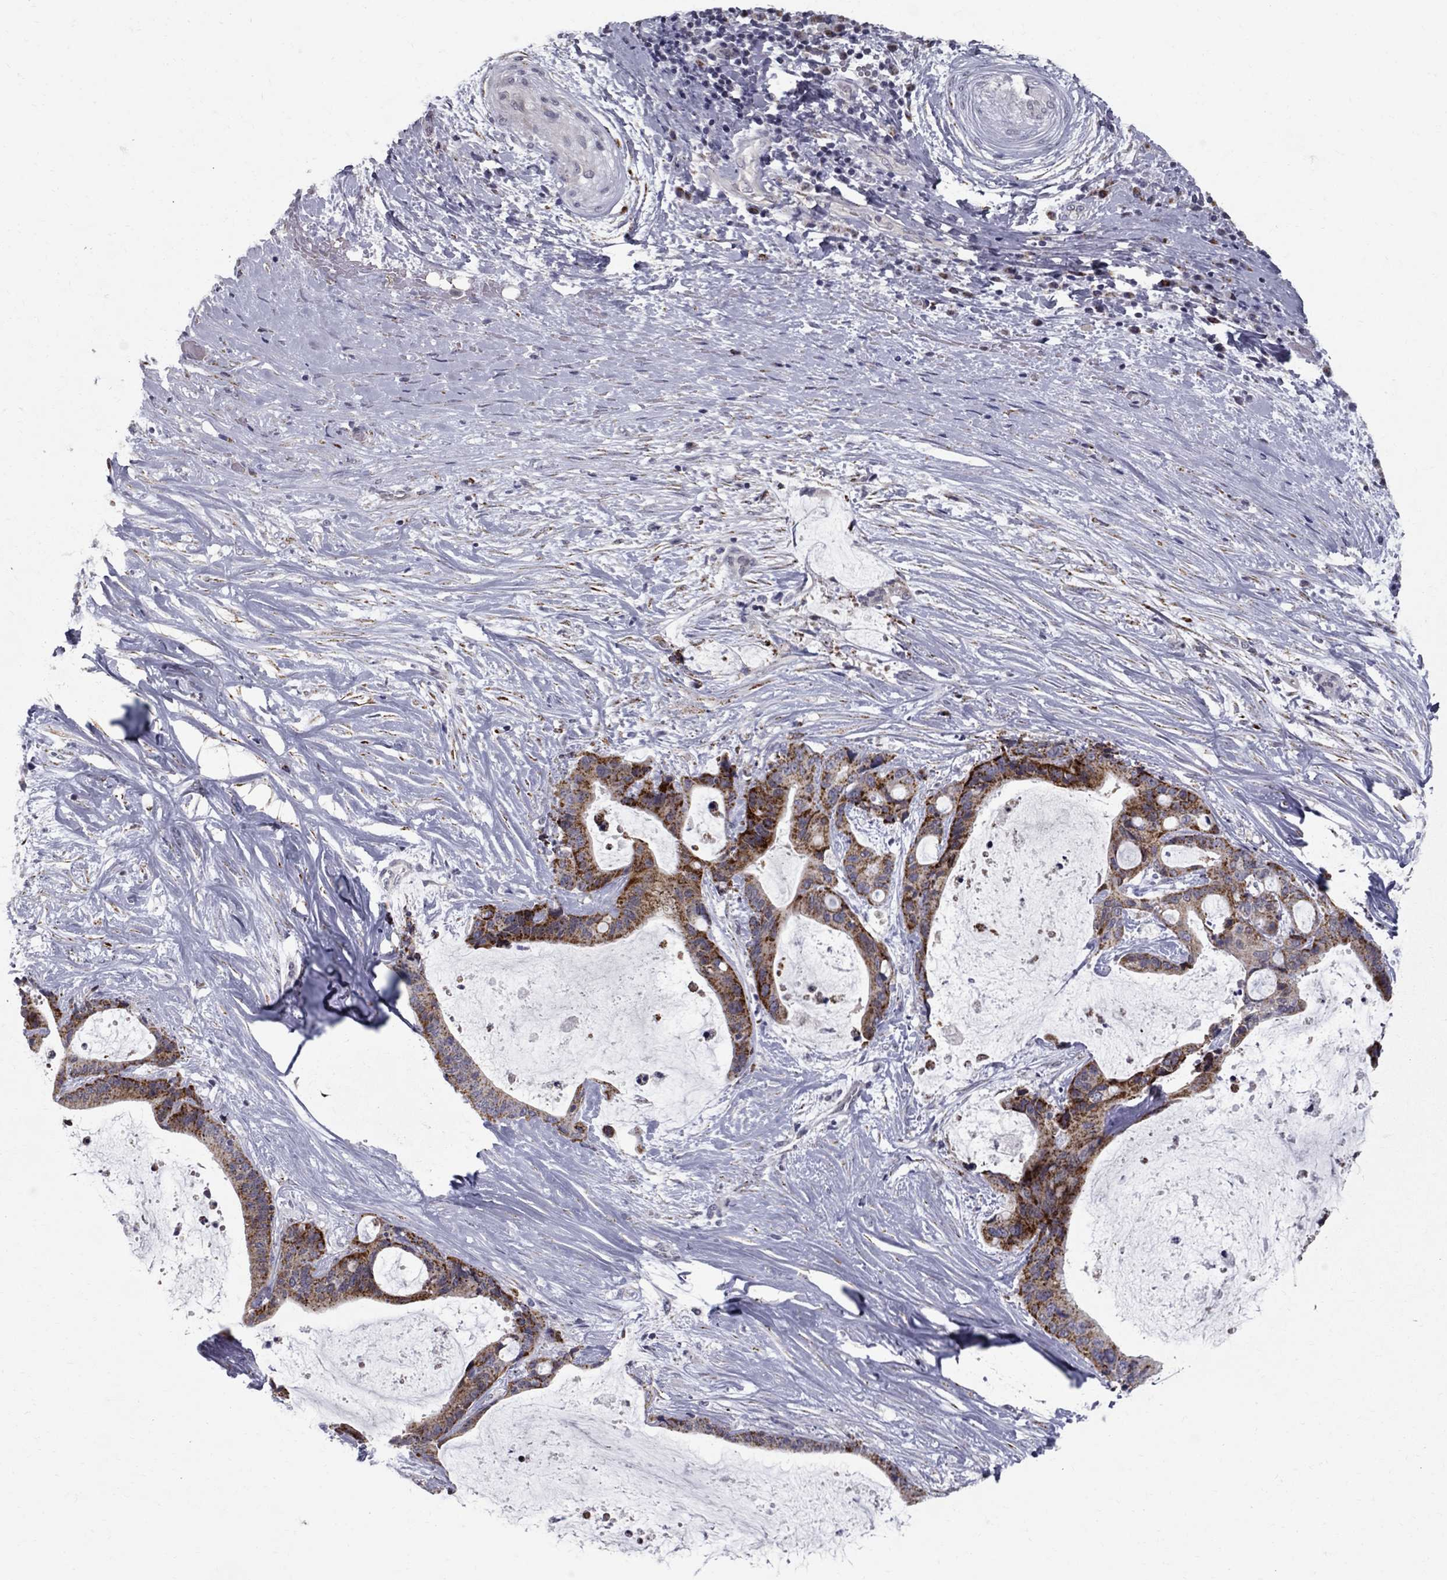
{"staining": {"intensity": "strong", "quantity": "25%-75%", "location": "cytoplasmic/membranous"}, "tissue": "liver cancer", "cell_type": "Tumor cells", "image_type": "cancer", "snomed": [{"axis": "morphology", "description": "Cholangiocarcinoma"}, {"axis": "topography", "description": "Liver"}], "caption": "Immunohistochemical staining of human cholangiocarcinoma (liver) shows high levels of strong cytoplasmic/membranous protein staining in about 25%-75% of tumor cells. (DAB (3,3'-diaminobenzidine) IHC, brown staining for protein, blue staining for nuclei).", "gene": "CLIC6", "patient": {"sex": "female", "age": 73}}